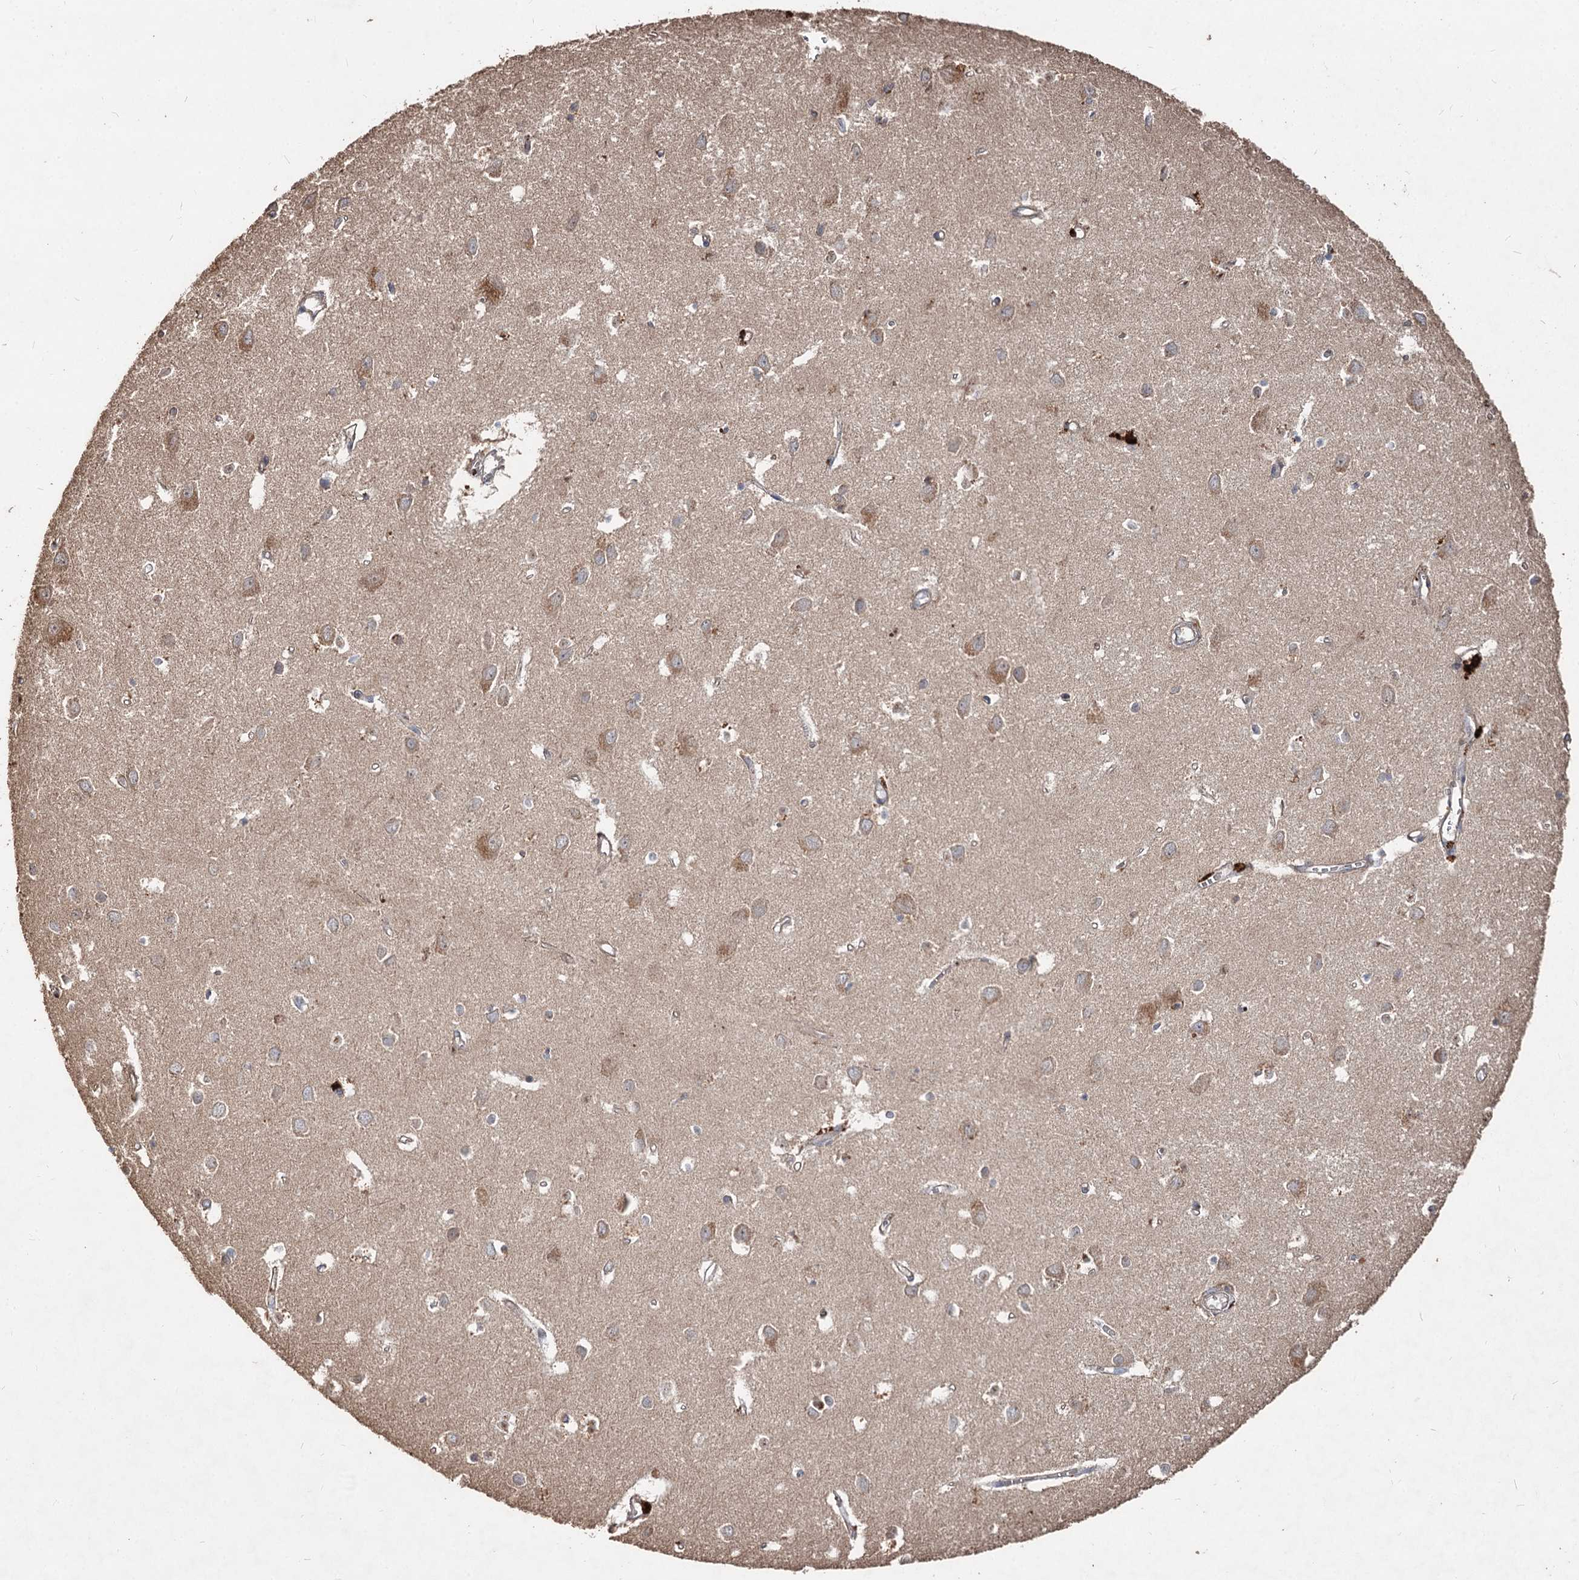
{"staining": {"intensity": "weak", "quantity": "25%-75%", "location": "cytoplasmic/membranous"}, "tissue": "cerebral cortex", "cell_type": "Endothelial cells", "image_type": "normal", "snomed": [{"axis": "morphology", "description": "Normal tissue, NOS"}, {"axis": "topography", "description": "Cerebral cortex"}], "caption": "Protein analysis of normal cerebral cortex reveals weak cytoplasmic/membranous positivity in approximately 25%-75% of endothelial cells.", "gene": "SPART", "patient": {"sex": "female", "age": 64}}